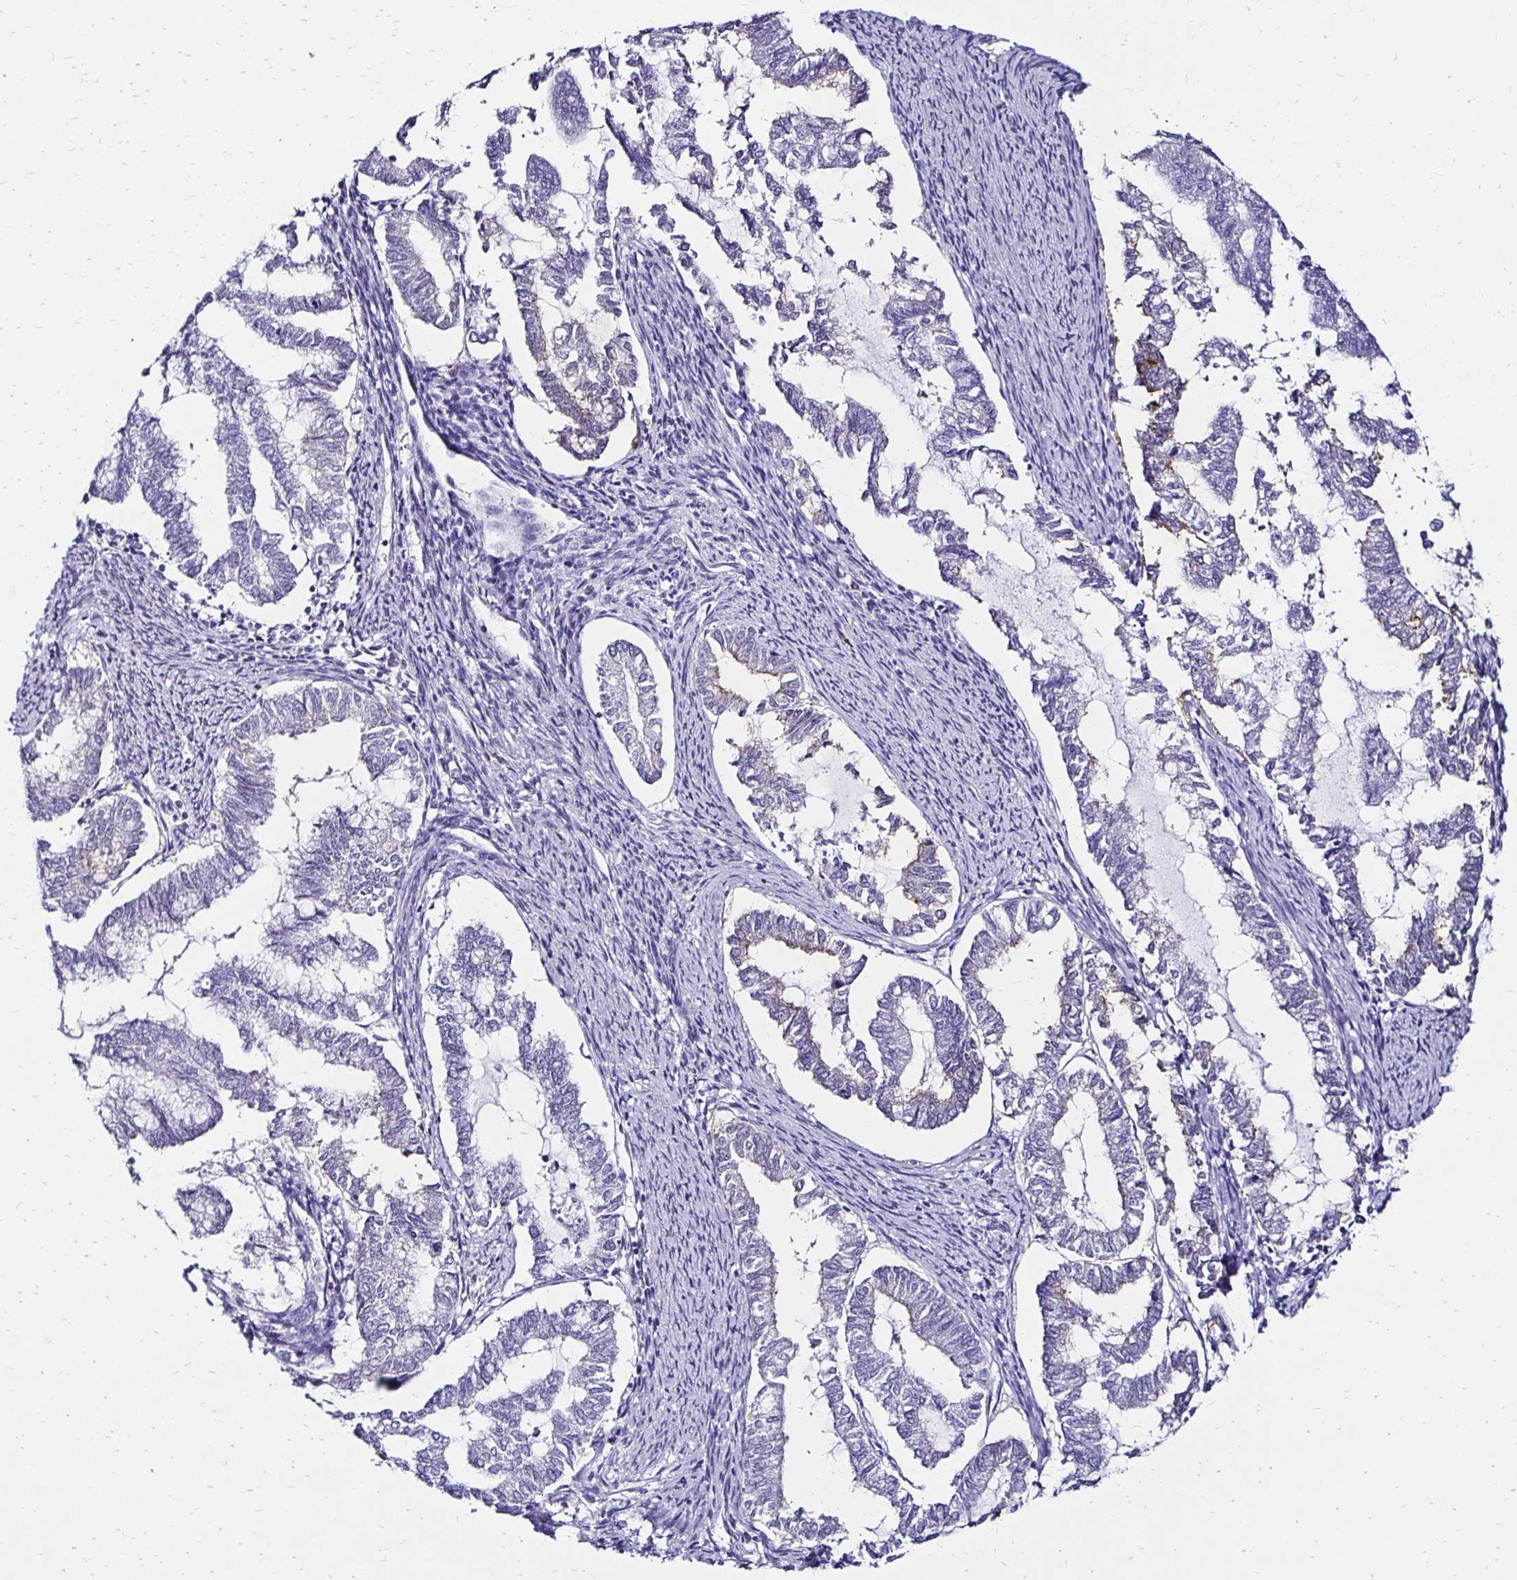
{"staining": {"intensity": "weak", "quantity": "<25%", "location": "cytoplasmic/membranous"}, "tissue": "endometrial cancer", "cell_type": "Tumor cells", "image_type": "cancer", "snomed": [{"axis": "morphology", "description": "Adenocarcinoma, NOS"}, {"axis": "topography", "description": "Endometrium"}], "caption": "Protein analysis of adenocarcinoma (endometrial) displays no significant expression in tumor cells.", "gene": "KCNT1", "patient": {"sex": "female", "age": 79}}